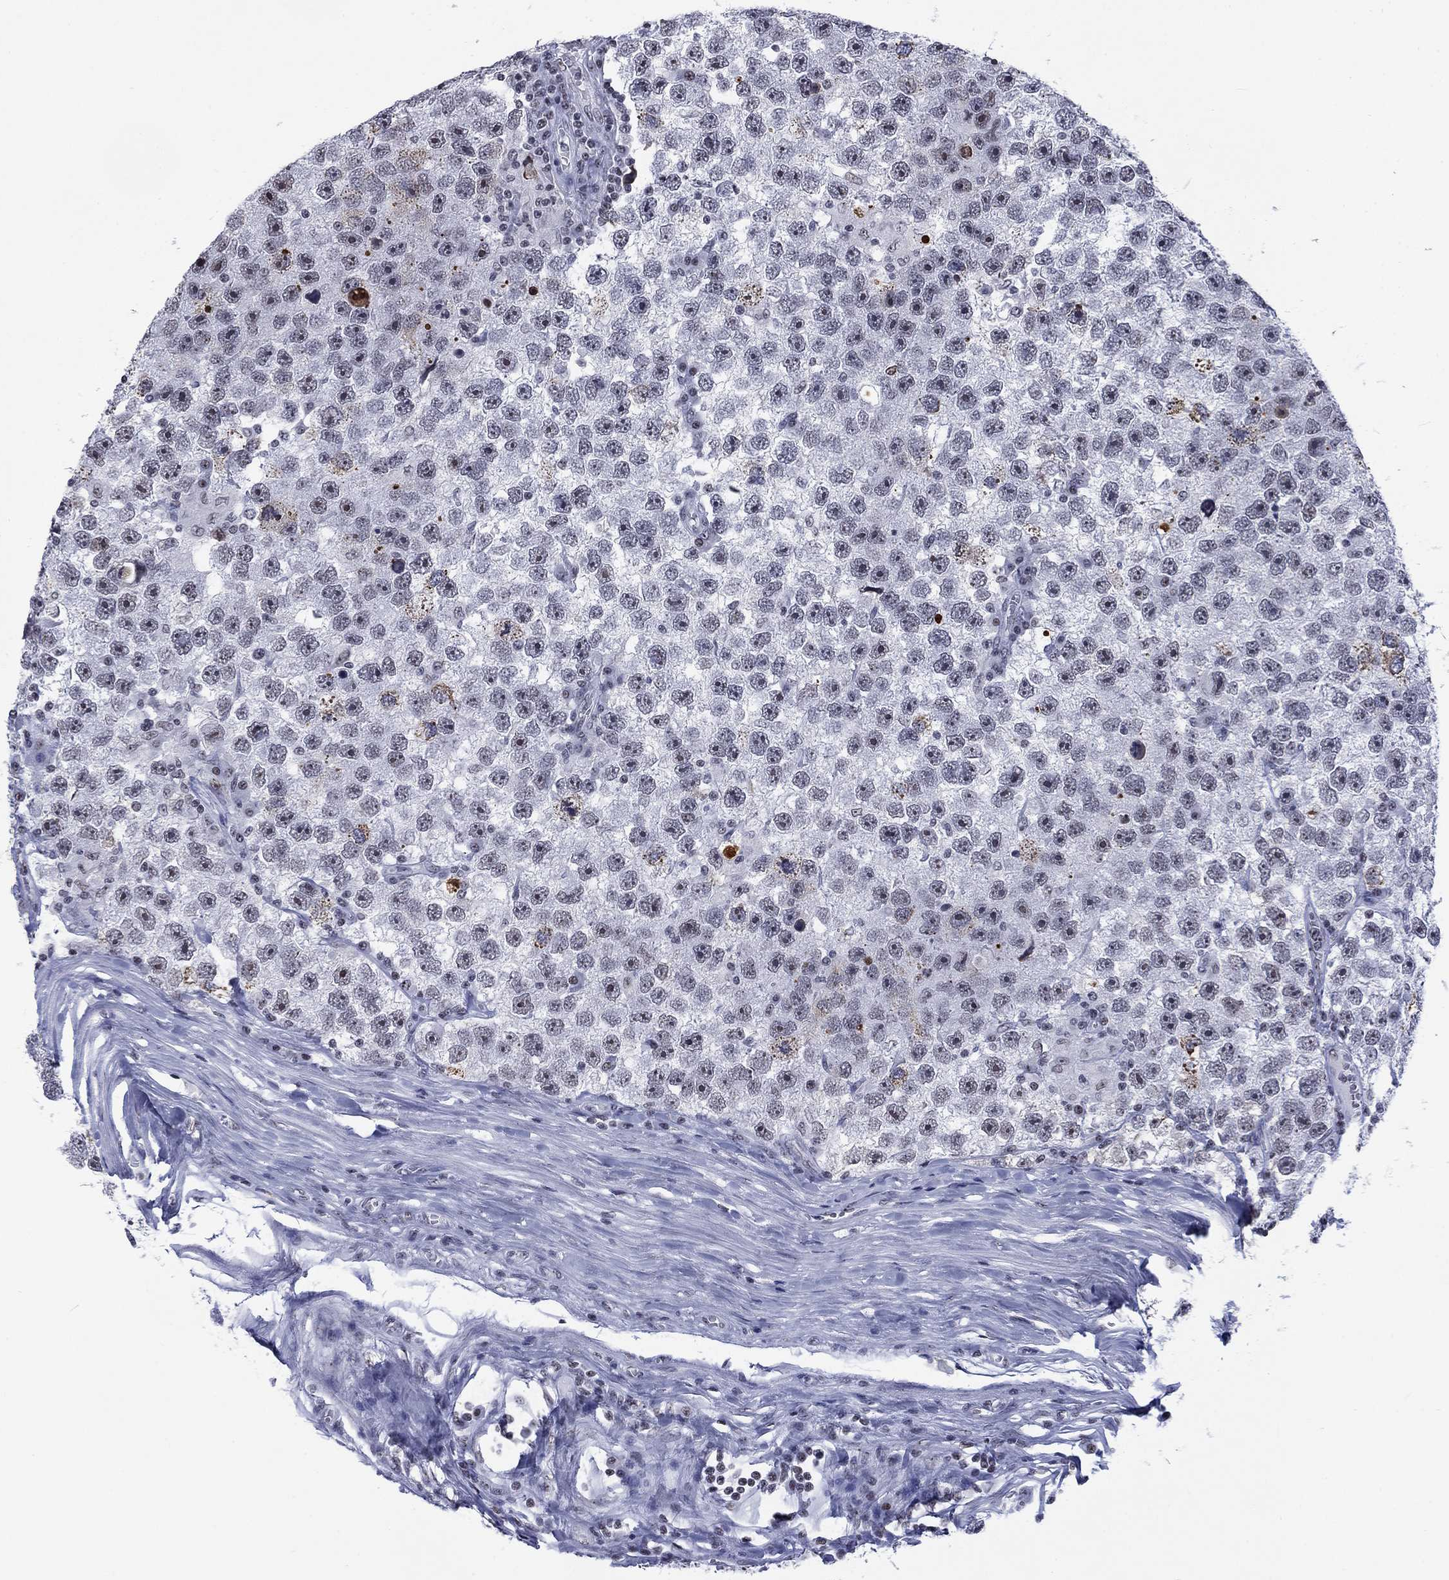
{"staining": {"intensity": "negative", "quantity": "none", "location": "none"}, "tissue": "testis cancer", "cell_type": "Tumor cells", "image_type": "cancer", "snomed": [{"axis": "morphology", "description": "Seminoma, NOS"}, {"axis": "topography", "description": "Testis"}], "caption": "Human testis seminoma stained for a protein using IHC reveals no staining in tumor cells.", "gene": "CSRNP3", "patient": {"sex": "male", "age": 26}}